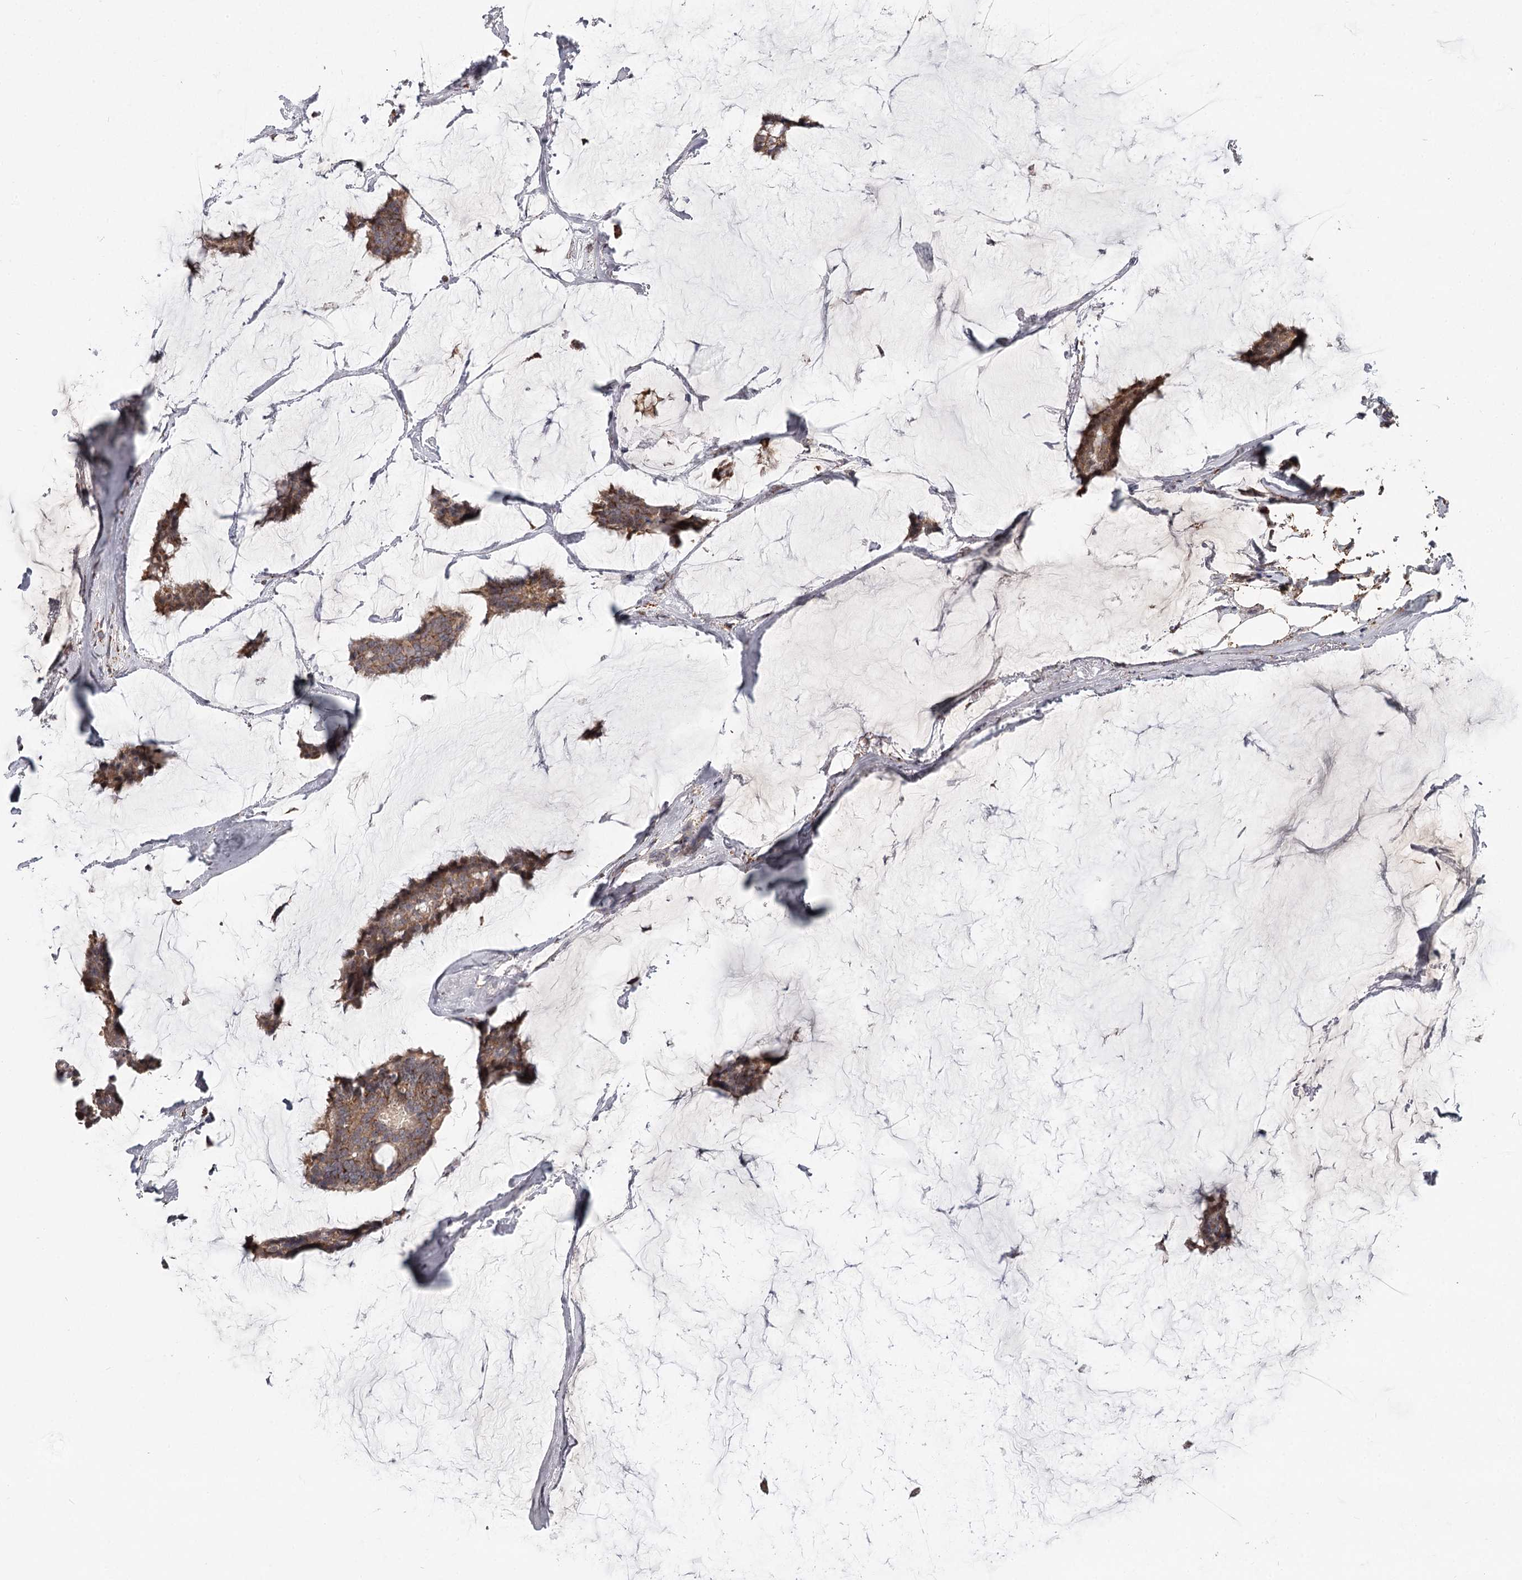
{"staining": {"intensity": "moderate", "quantity": ">75%", "location": "cytoplasmic/membranous"}, "tissue": "breast cancer", "cell_type": "Tumor cells", "image_type": "cancer", "snomed": [{"axis": "morphology", "description": "Duct carcinoma"}, {"axis": "topography", "description": "Breast"}], "caption": "The histopathology image displays staining of breast cancer (infiltrating ductal carcinoma), revealing moderate cytoplasmic/membranous protein expression (brown color) within tumor cells.", "gene": "CDC123", "patient": {"sex": "female", "age": 93}}